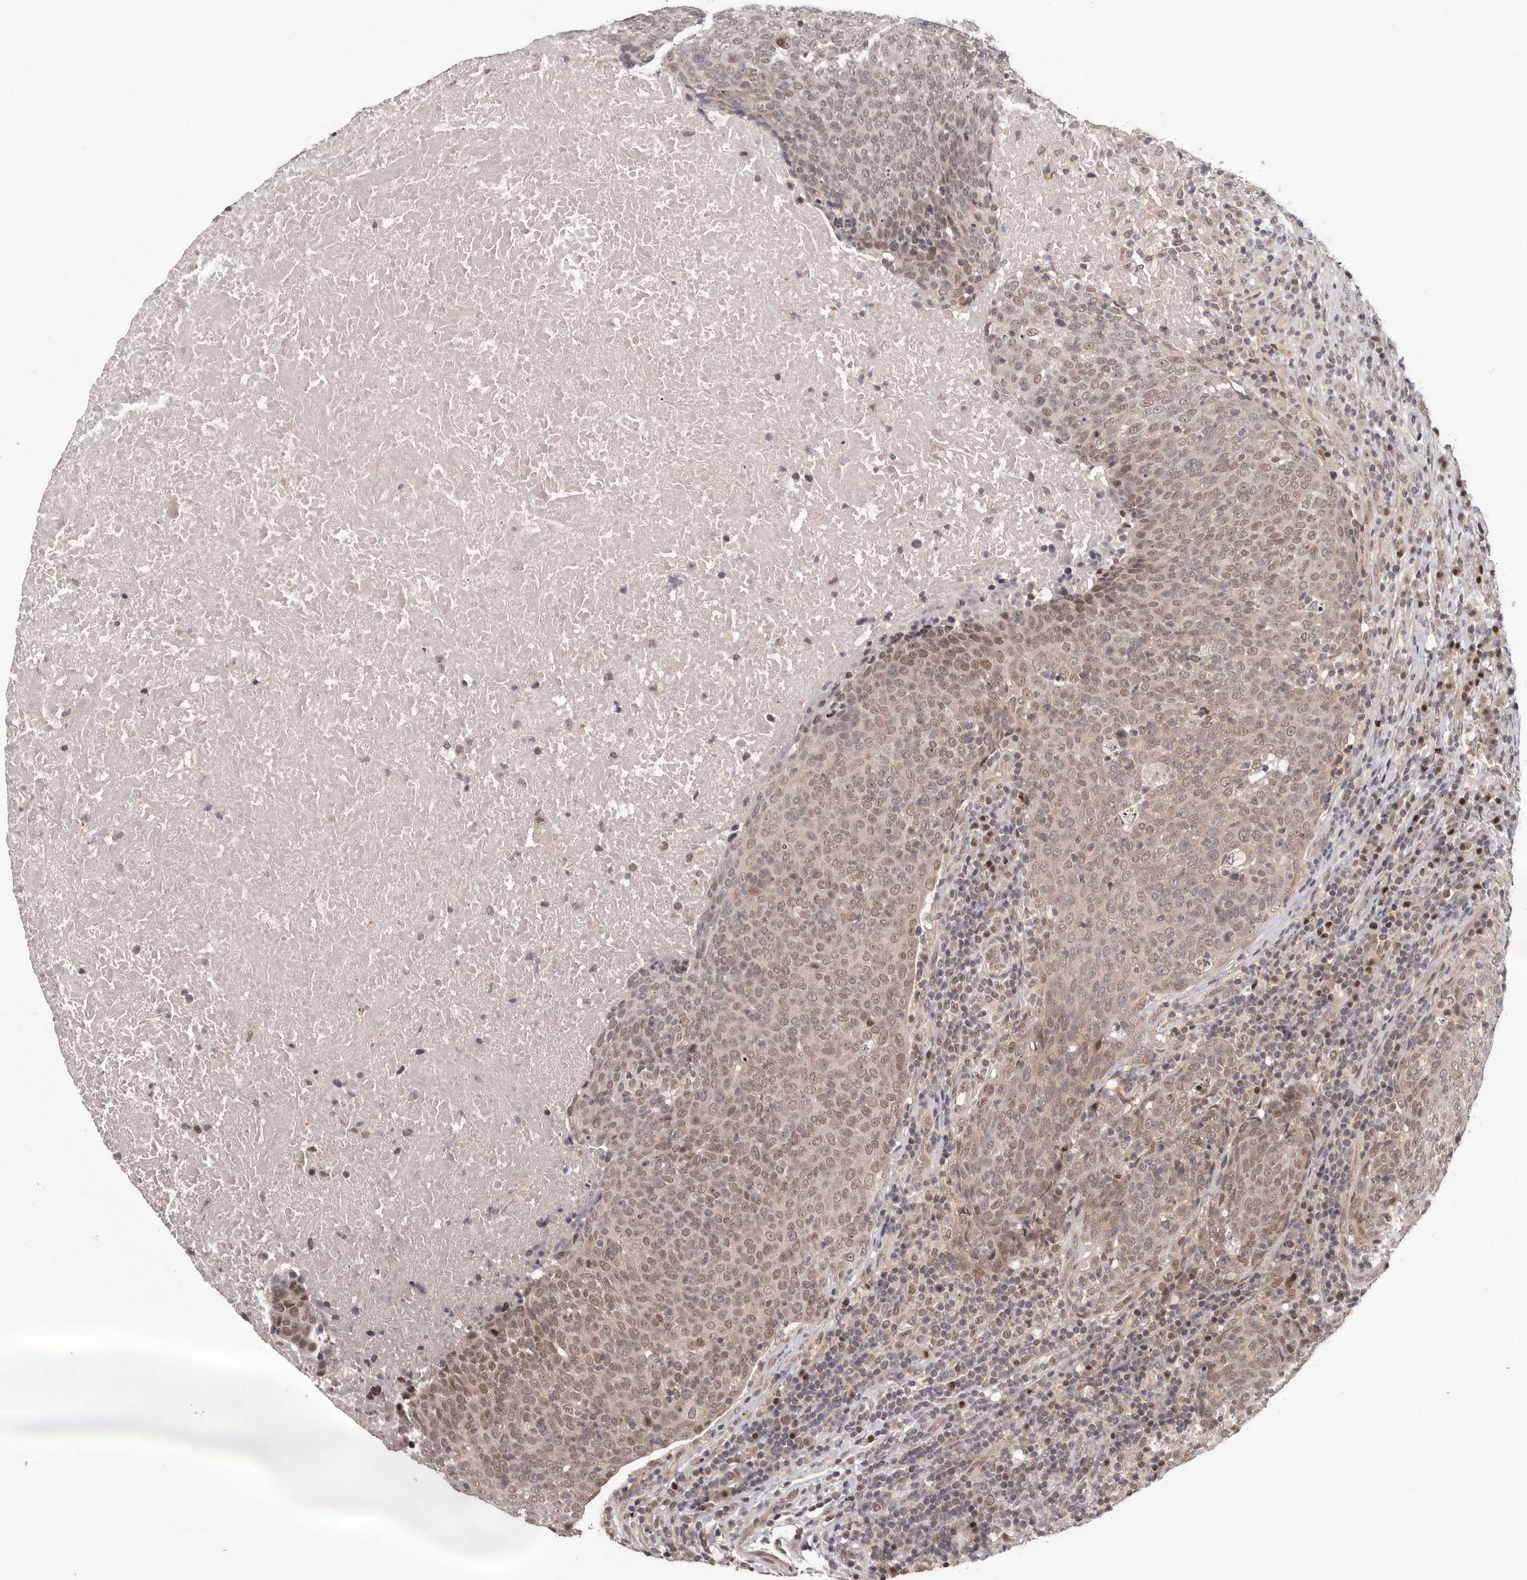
{"staining": {"intensity": "weak", "quantity": "25%-75%", "location": "nuclear"}, "tissue": "head and neck cancer", "cell_type": "Tumor cells", "image_type": "cancer", "snomed": [{"axis": "morphology", "description": "Squamous cell carcinoma, NOS"}, {"axis": "morphology", "description": "Squamous cell carcinoma, metastatic, NOS"}, {"axis": "topography", "description": "Lymph node"}, {"axis": "topography", "description": "Head-Neck"}], "caption": "The histopathology image shows staining of head and neck cancer (squamous cell carcinoma), revealing weak nuclear protein expression (brown color) within tumor cells.", "gene": "TBX5", "patient": {"sex": "male", "age": 62}}